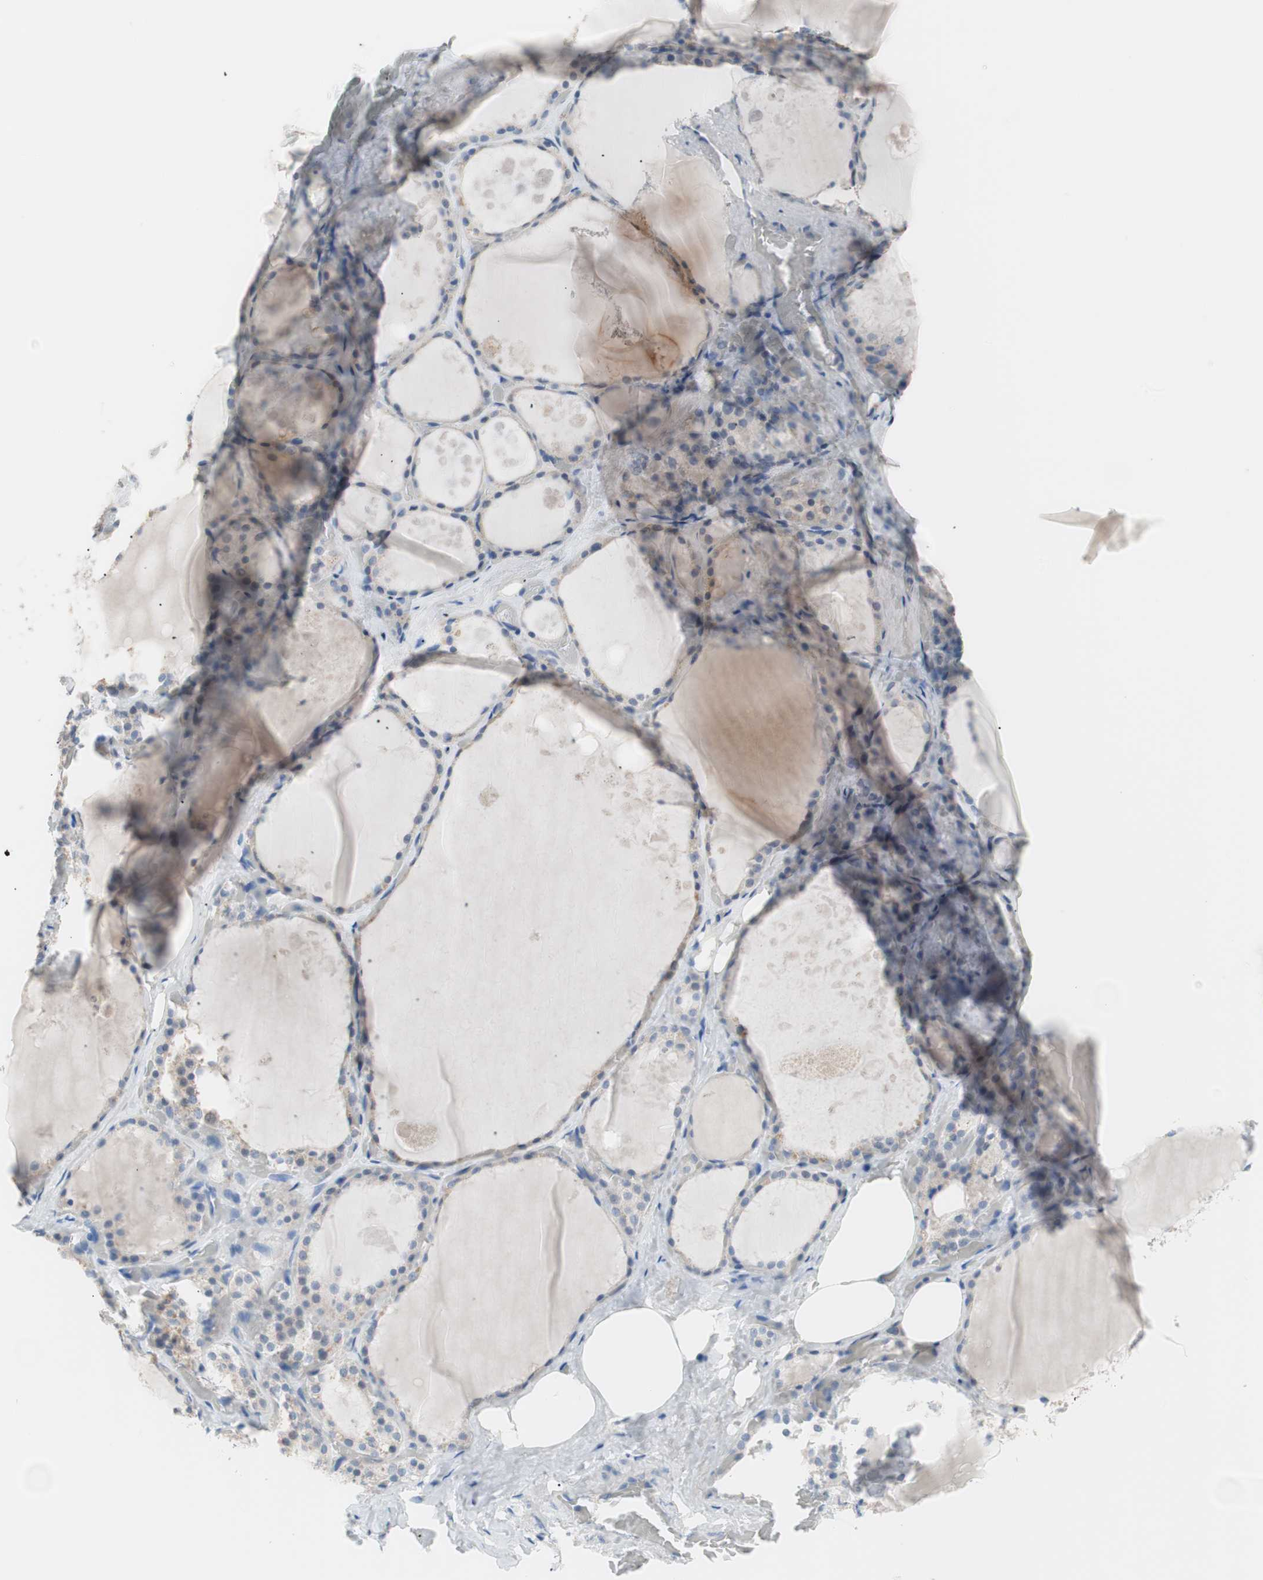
{"staining": {"intensity": "weak", "quantity": "25%-75%", "location": "cytoplasmic/membranous"}, "tissue": "thyroid gland", "cell_type": "Glandular cells", "image_type": "normal", "snomed": [{"axis": "morphology", "description": "Normal tissue, NOS"}, {"axis": "topography", "description": "Thyroid gland"}], "caption": "Brown immunohistochemical staining in benign human thyroid gland displays weak cytoplasmic/membranous positivity in approximately 25%-75% of glandular cells.", "gene": "VIL1", "patient": {"sex": "male", "age": 61}}